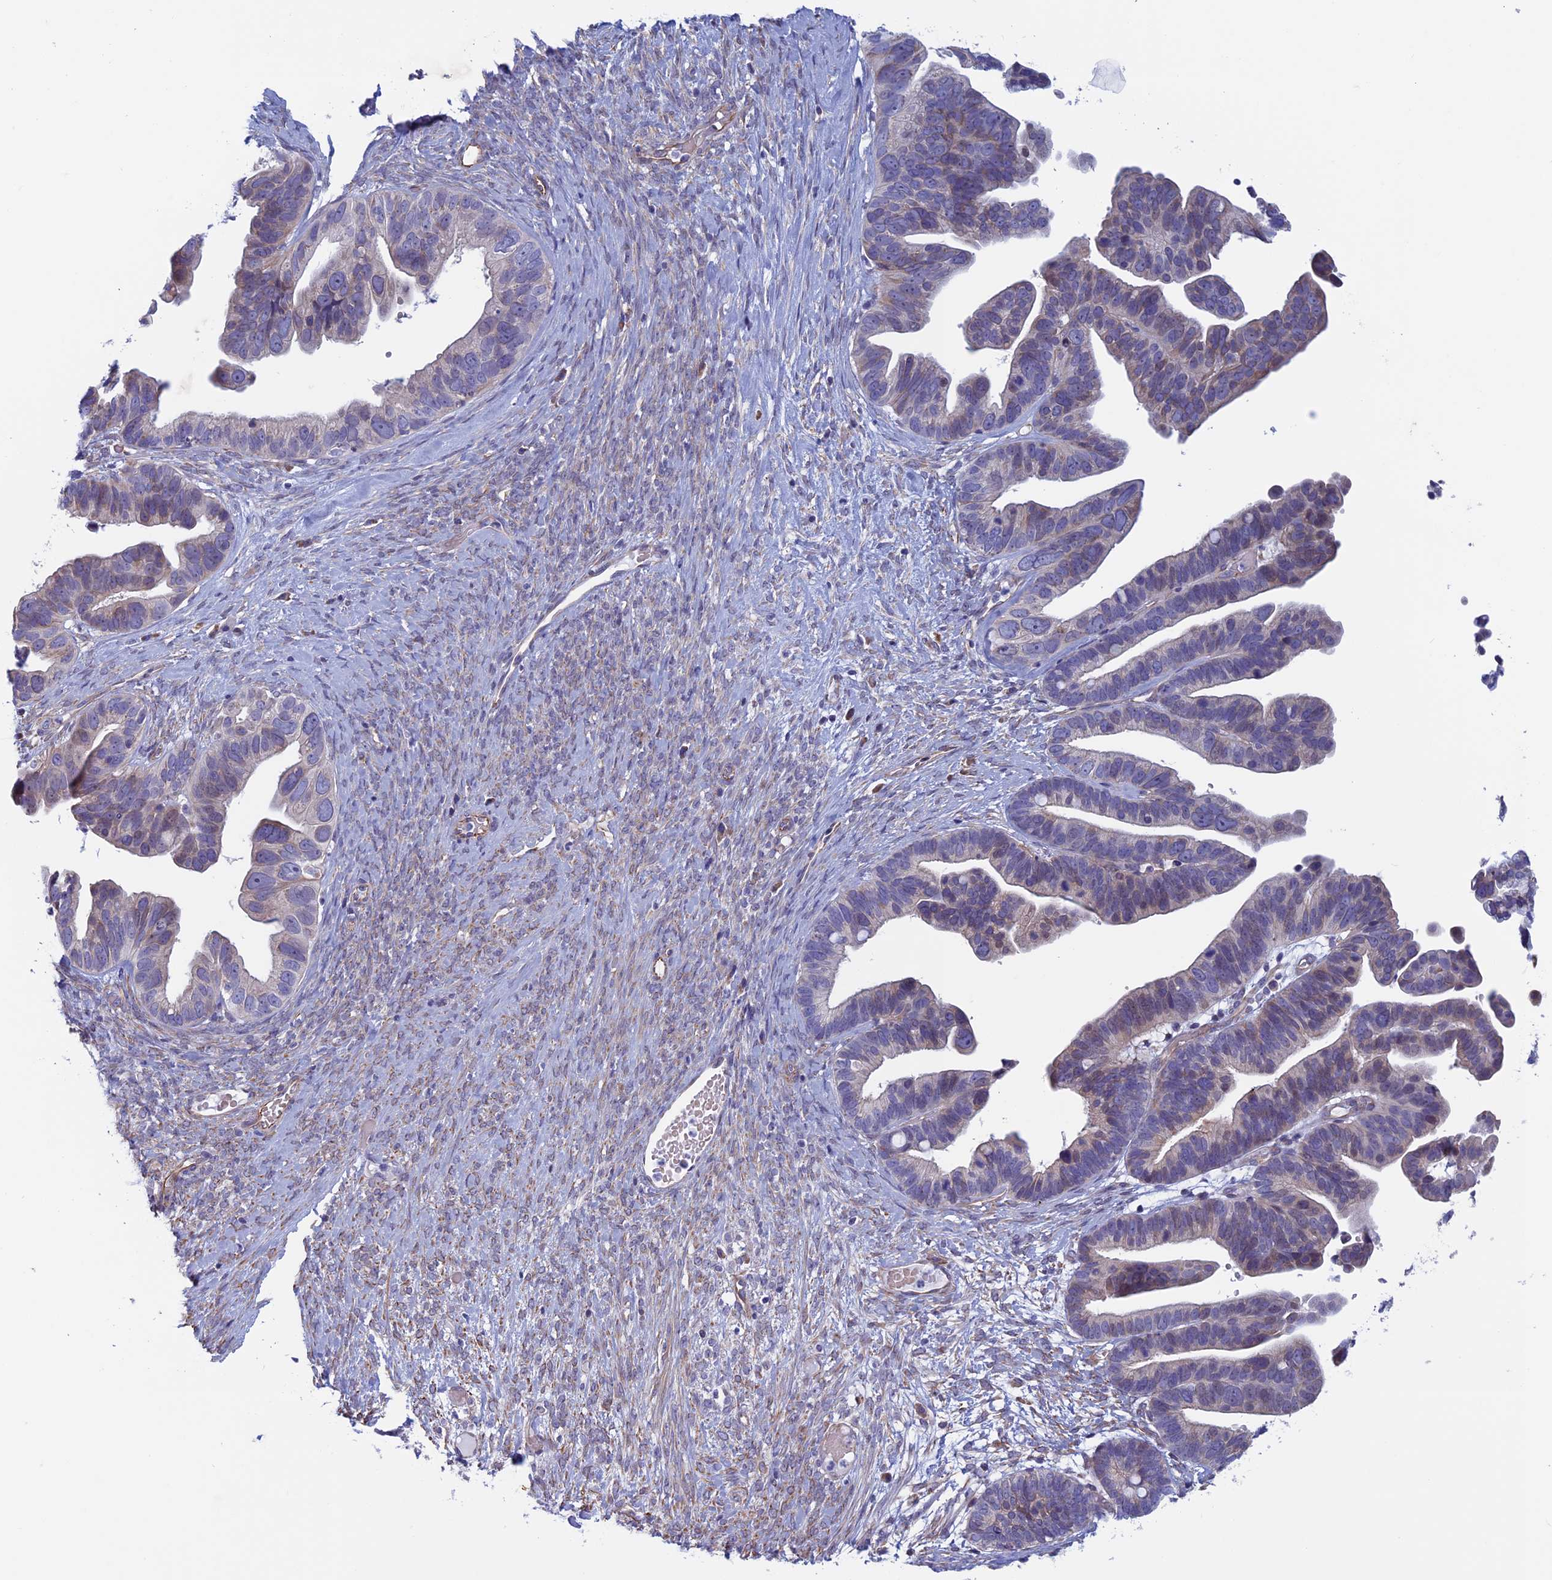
{"staining": {"intensity": "negative", "quantity": "none", "location": "none"}, "tissue": "ovarian cancer", "cell_type": "Tumor cells", "image_type": "cancer", "snomed": [{"axis": "morphology", "description": "Cystadenocarcinoma, serous, NOS"}, {"axis": "topography", "description": "Ovary"}], "caption": "Immunohistochemistry photomicrograph of human ovarian cancer stained for a protein (brown), which demonstrates no positivity in tumor cells.", "gene": "BCL2L10", "patient": {"sex": "female", "age": 56}}